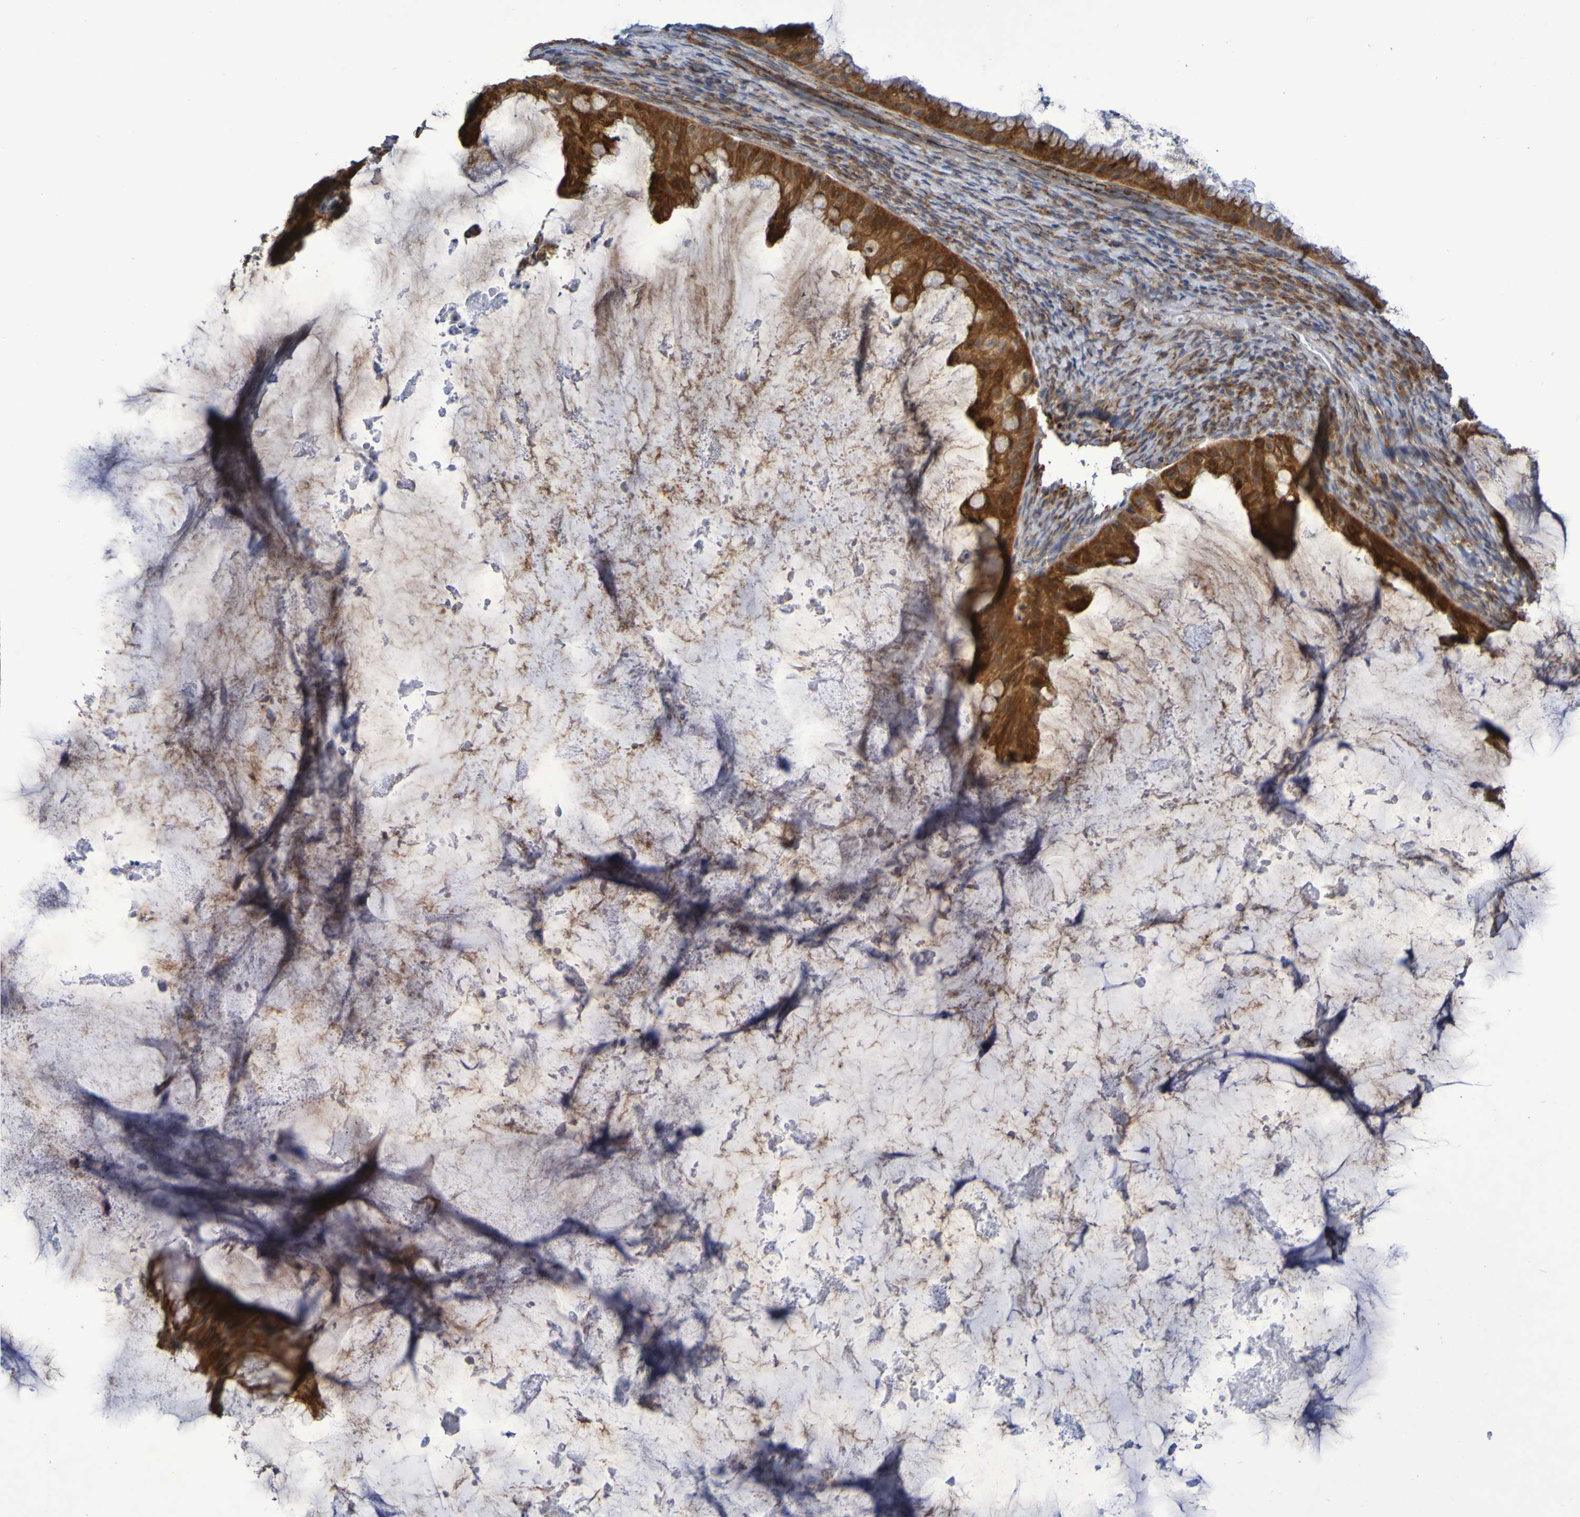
{"staining": {"intensity": "strong", "quantity": ">75%", "location": "cytoplasmic/membranous"}, "tissue": "ovarian cancer", "cell_type": "Tumor cells", "image_type": "cancer", "snomed": [{"axis": "morphology", "description": "Cystadenocarcinoma, mucinous, NOS"}, {"axis": "topography", "description": "Ovary"}], "caption": "Ovarian mucinous cystadenocarcinoma stained for a protein (brown) demonstrates strong cytoplasmic/membranous positive staining in approximately >75% of tumor cells.", "gene": "DVL1", "patient": {"sex": "female", "age": 61}}